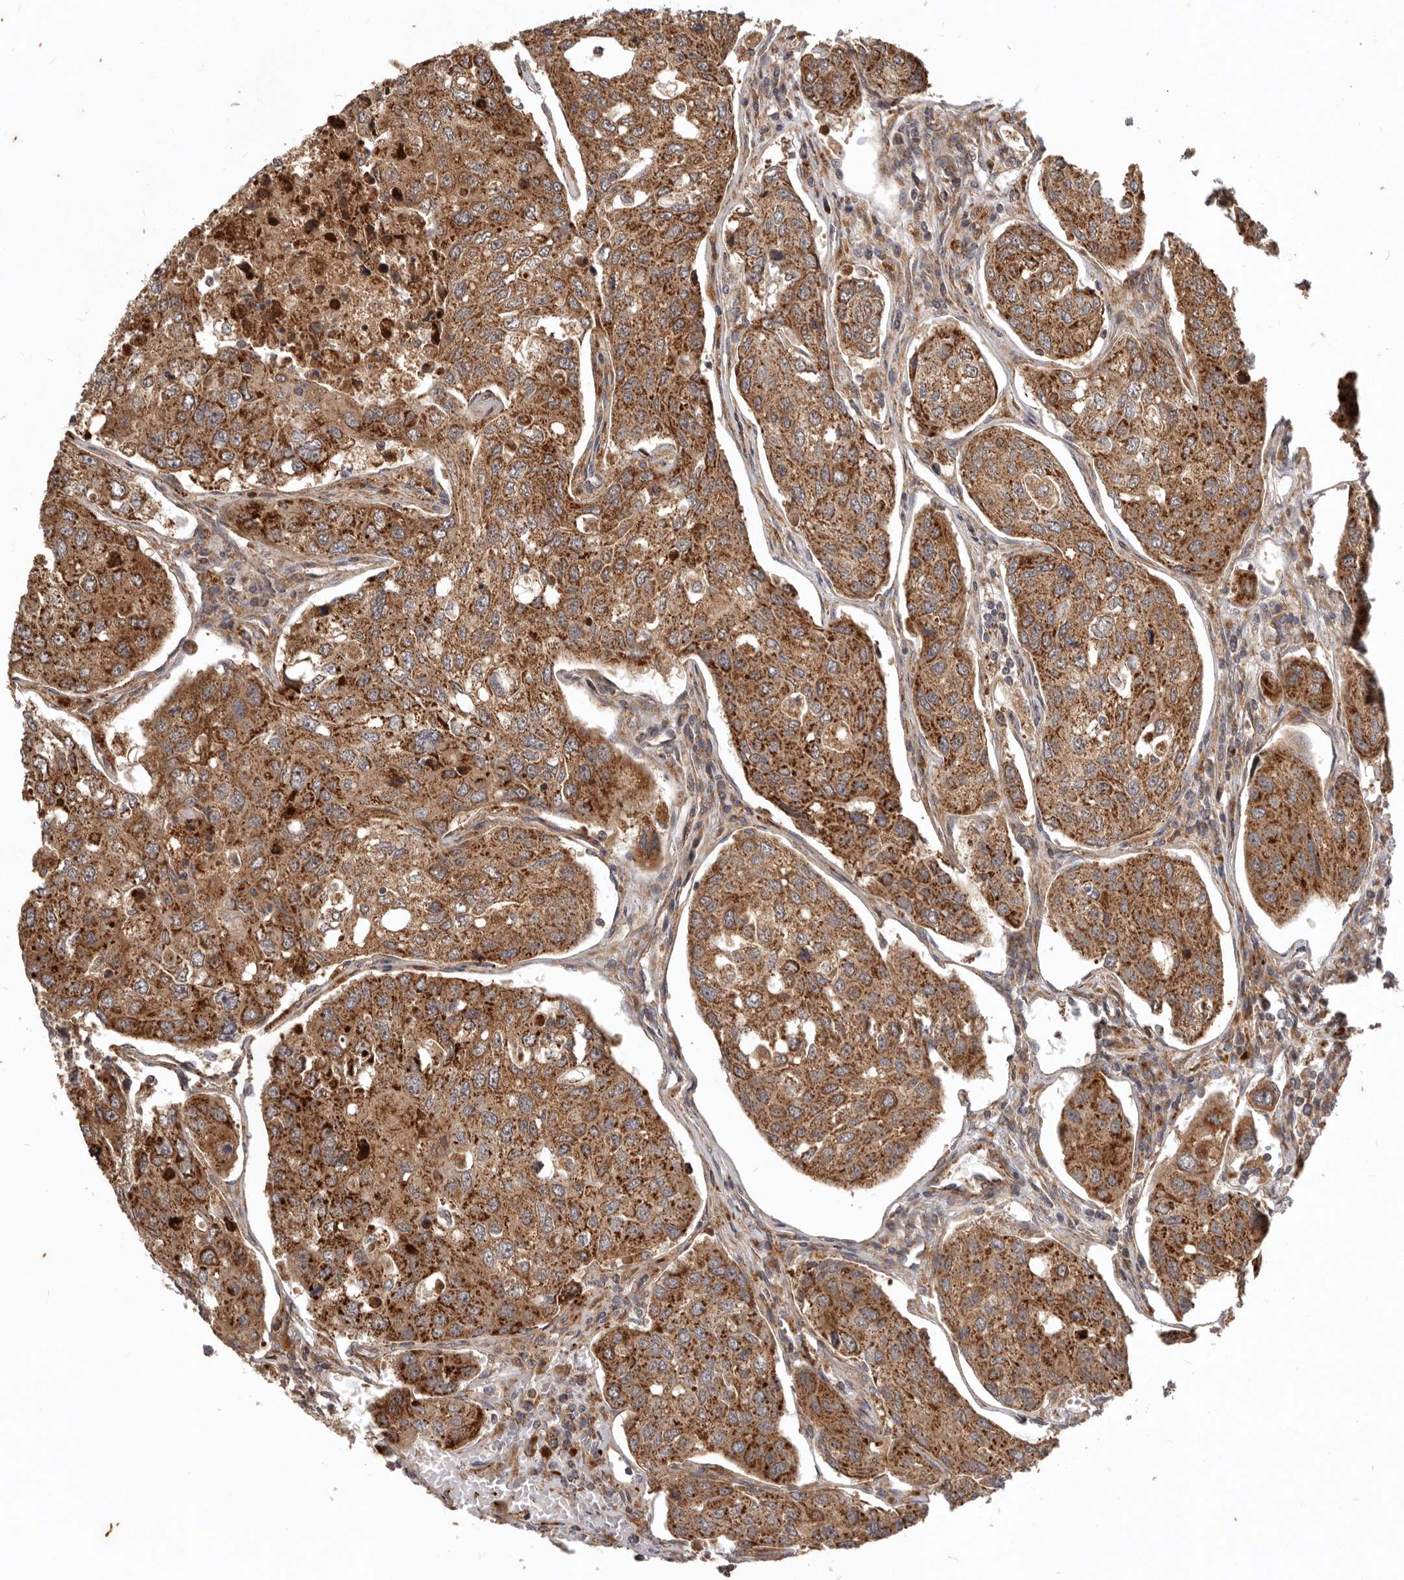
{"staining": {"intensity": "strong", "quantity": ">75%", "location": "cytoplasmic/membranous"}, "tissue": "urothelial cancer", "cell_type": "Tumor cells", "image_type": "cancer", "snomed": [{"axis": "morphology", "description": "Urothelial carcinoma, High grade"}, {"axis": "topography", "description": "Lymph node"}, {"axis": "topography", "description": "Urinary bladder"}], "caption": "Human high-grade urothelial carcinoma stained for a protein (brown) exhibits strong cytoplasmic/membranous positive positivity in approximately >75% of tumor cells.", "gene": "MRPS10", "patient": {"sex": "male", "age": 51}}